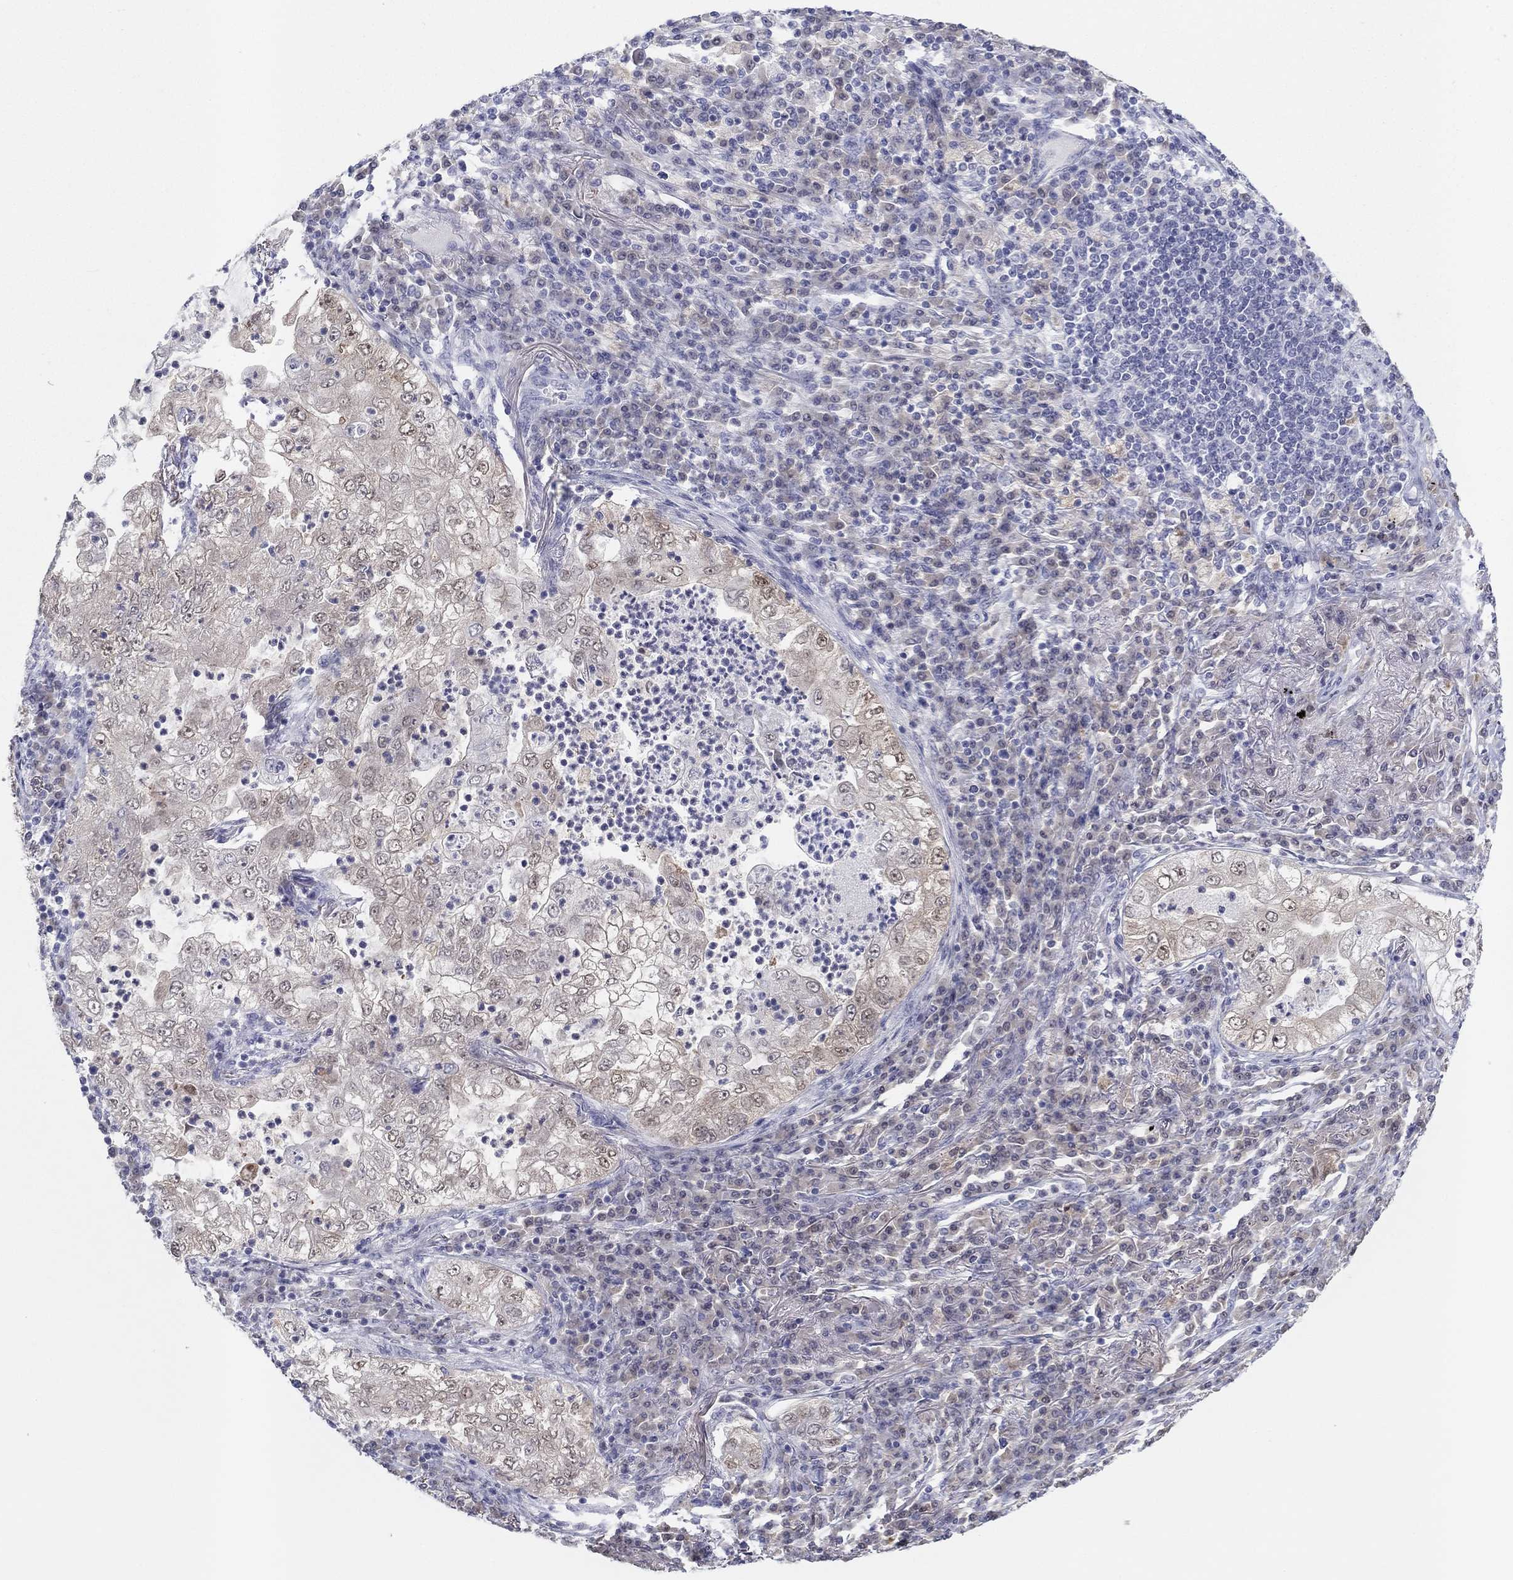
{"staining": {"intensity": "weak", "quantity": "<25%", "location": "cytoplasmic/membranous,nuclear"}, "tissue": "lung cancer", "cell_type": "Tumor cells", "image_type": "cancer", "snomed": [{"axis": "morphology", "description": "Adenocarcinoma, NOS"}, {"axis": "topography", "description": "Lung"}], "caption": "Tumor cells are negative for protein expression in human lung cancer. (Stains: DAB immunohistochemistry with hematoxylin counter stain, Microscopy: brightfield microscopy at high magnification).", "gene": "PDXK", "patient": {"sex": "female", "age": 73}}